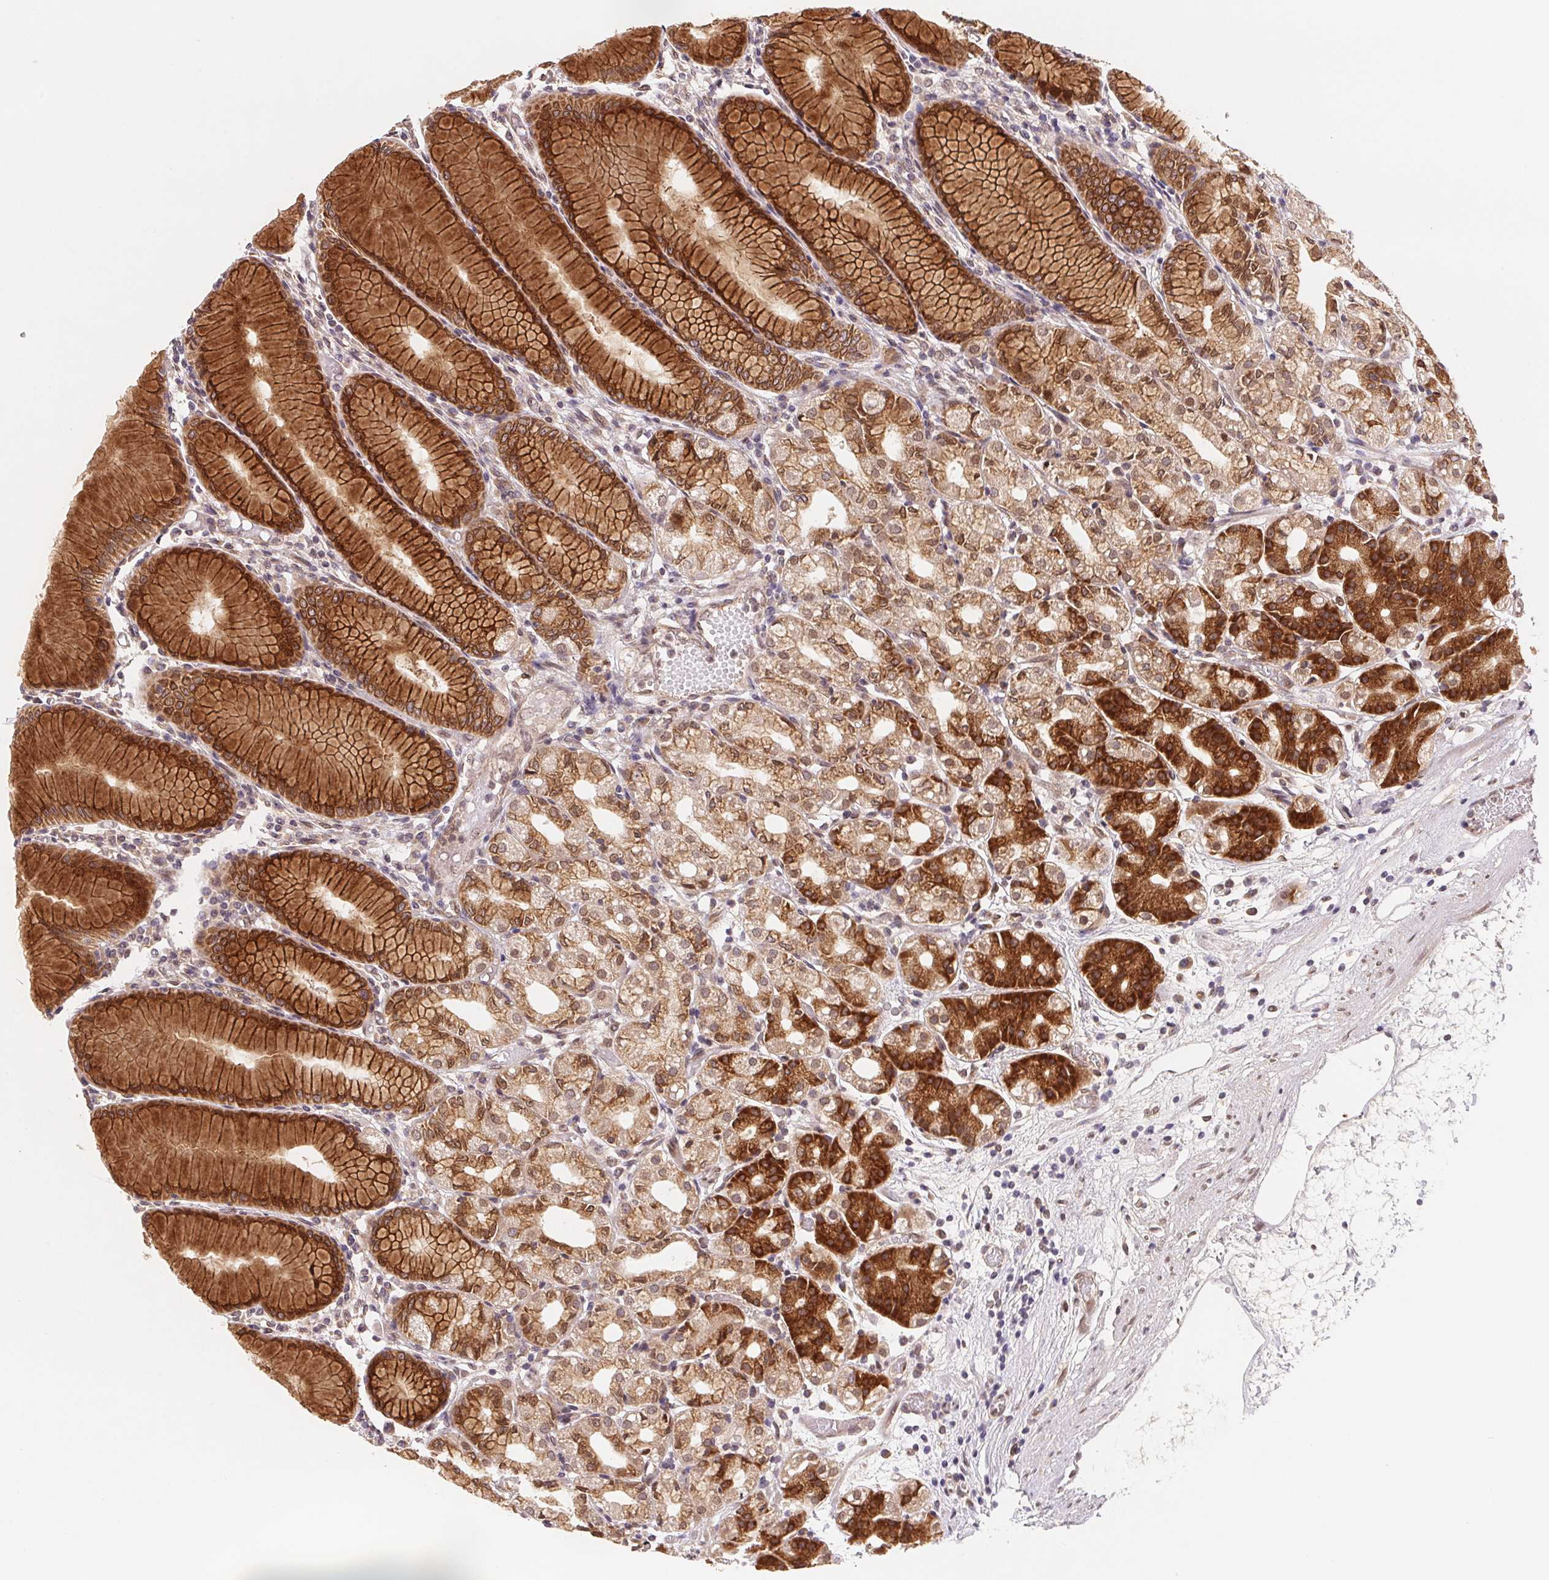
{"staining": {"intensity": "strong", "quantity": "25%-75%", "location": "cytoplasmic/membranous"}, "tissue": "stomach", "cell_type": "Glandular cells", "image_type": "normal", "snomed": [{"axis": "morphology", "description": "Normal tissue, NOS"}, {"axis": "topography", "description": "Stomach"}], "caption": "This photomicrograph displays normal stomach stained with immunohistochemistry (IHC) to label a protein in brown. The cytoplasmic/membranous of glandular cells show strong positivity for the protein. Nuclei are counter-stained blue.", "gene": "EI24", "patient": {"sex": "female", "age": 57}}